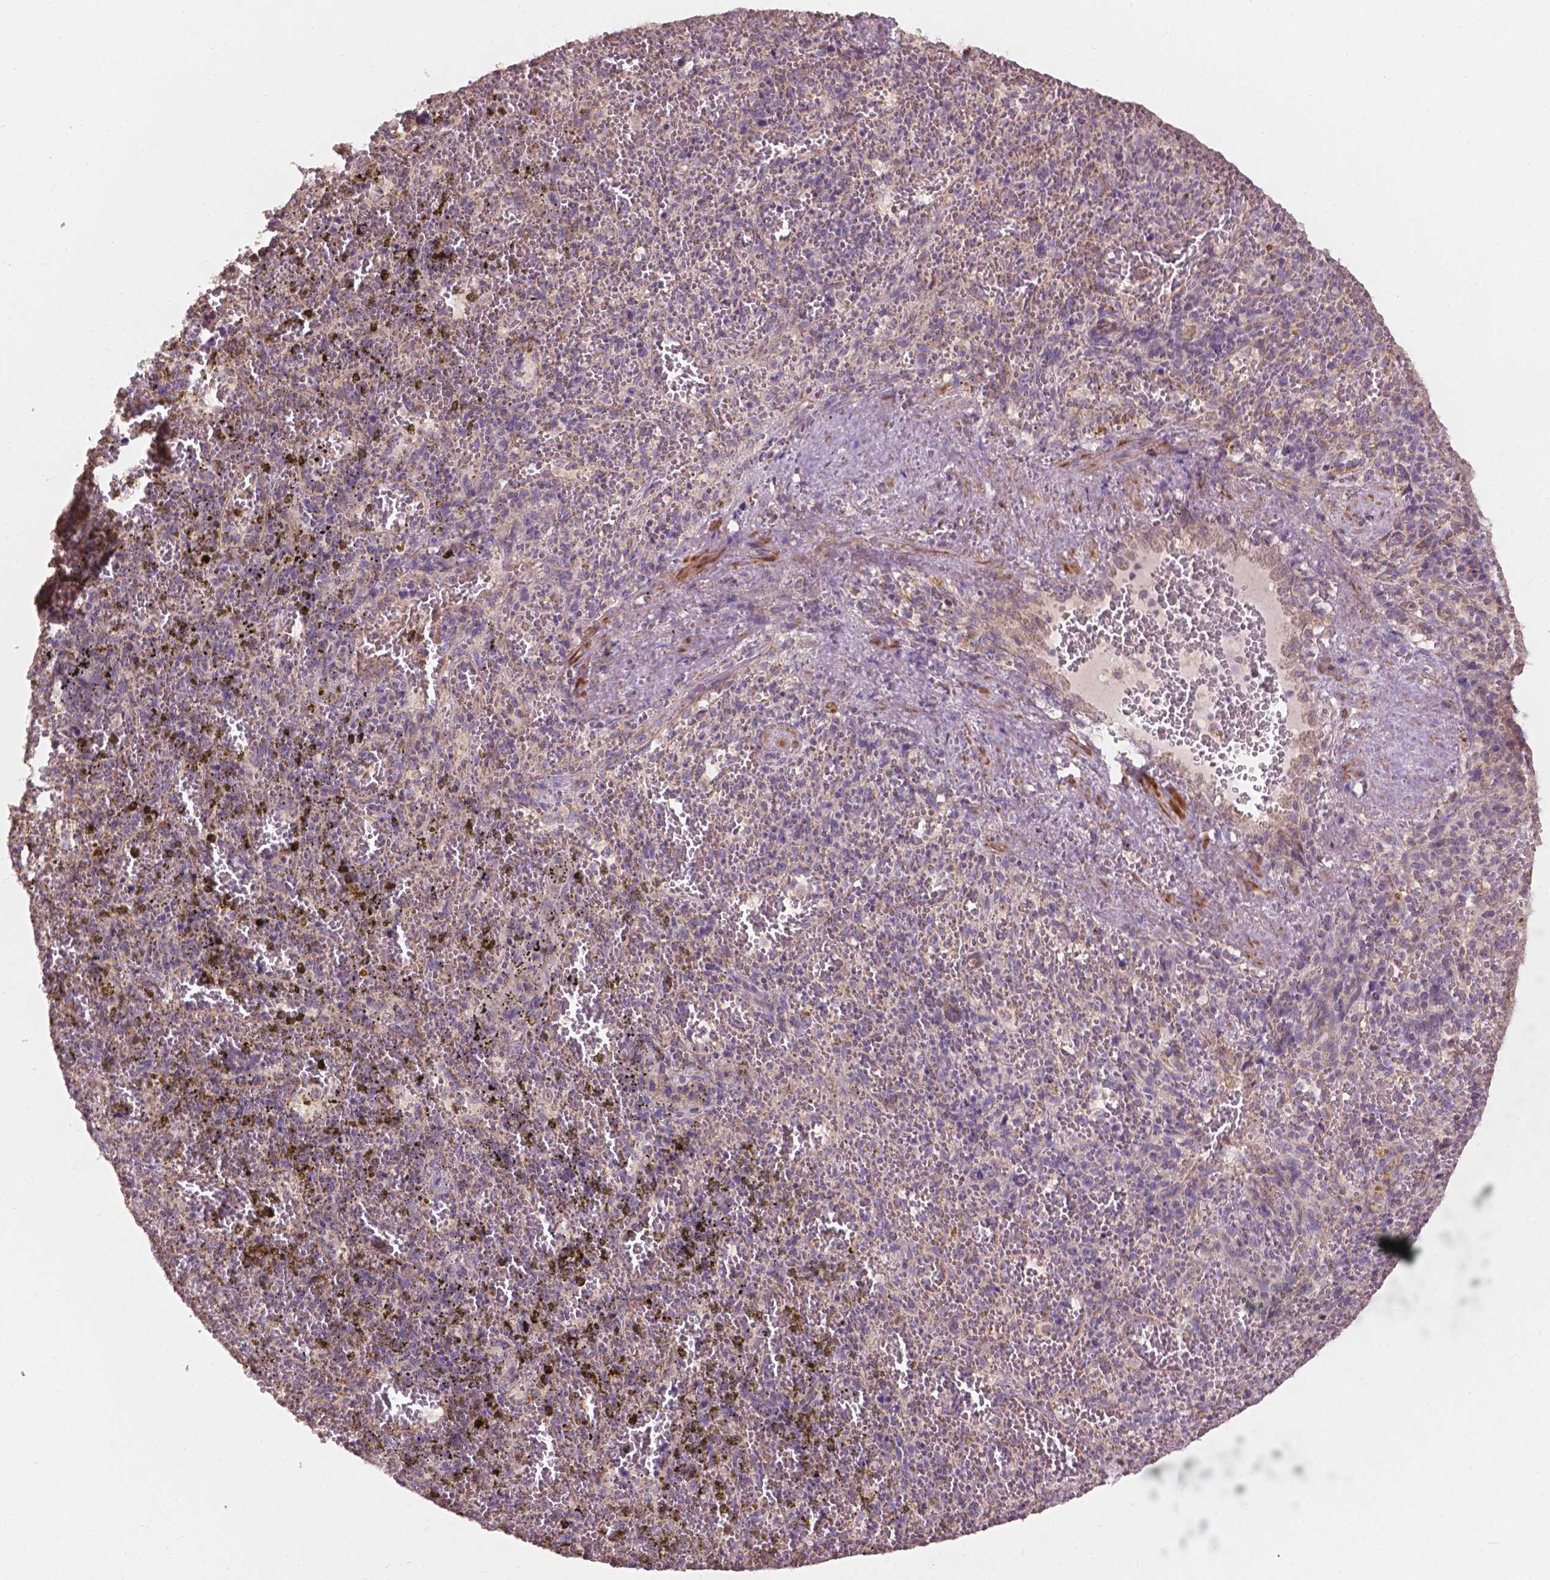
{"staining": {"intensity": "weak", "quantity": "25%-75%", "location": "cytoplasmic/membranous"}, "tissue": "spleen", "cell_type": "Cells in red pulp", "image_type": "normal", "snomed": [{"axis": "morphology", "description": "Normal tissue, NOS"}, {"axis": "topography", "description": "Spleen"}], "caption": "Immunohistochemistry (DAB (3,3'-diaminobenzidine)) staining of normal spleen displays weak cytoplasmic/membranous protein positivity in approximately 25%-75% of cells in red pulp. The staining is performed using DAB brown chromogen to label protein expression. The nuclei are counter-stained blue using hematoxylin.", "gene": "NDUFA10", "patient": {"sex": "female", "age": 50}}